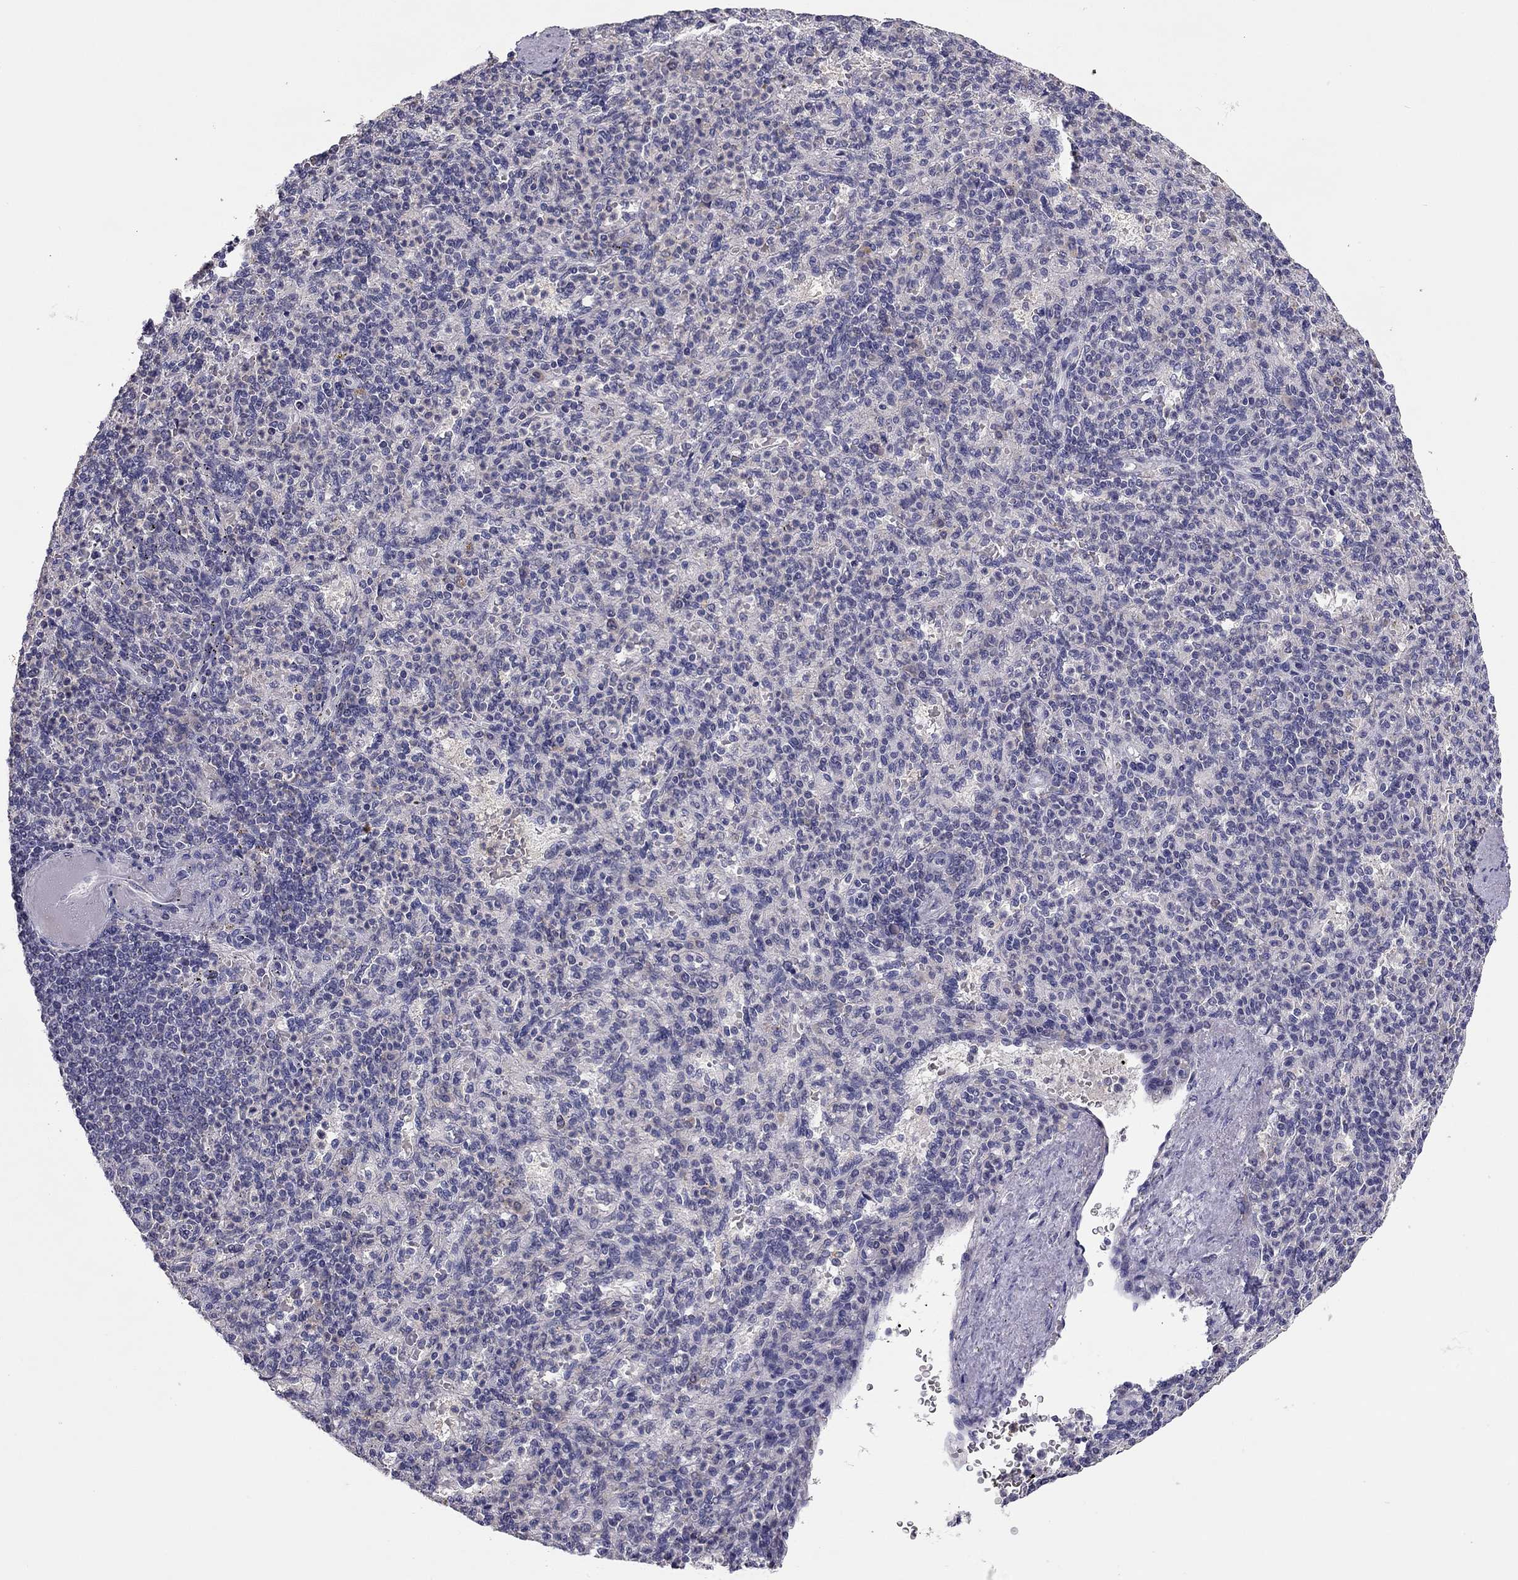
{"staining": {"intensity": "negative", "quantity": "none", "location": "none"}, "tissue": "spleen", "cell_type": "Cells in red pulp", "image_type": "normal", "snomed": [{"axis": "morphology", "description": "Normal tissue, NOS"}, {"axis": "topography", "description": "Spleen"}], "caption": "This is an immunohistochemistry micrograph of normal spleen. There is no expression in cells in red pulp.", "gene": "SCARB1", "patient": {"sex": "female", "age": 74}}